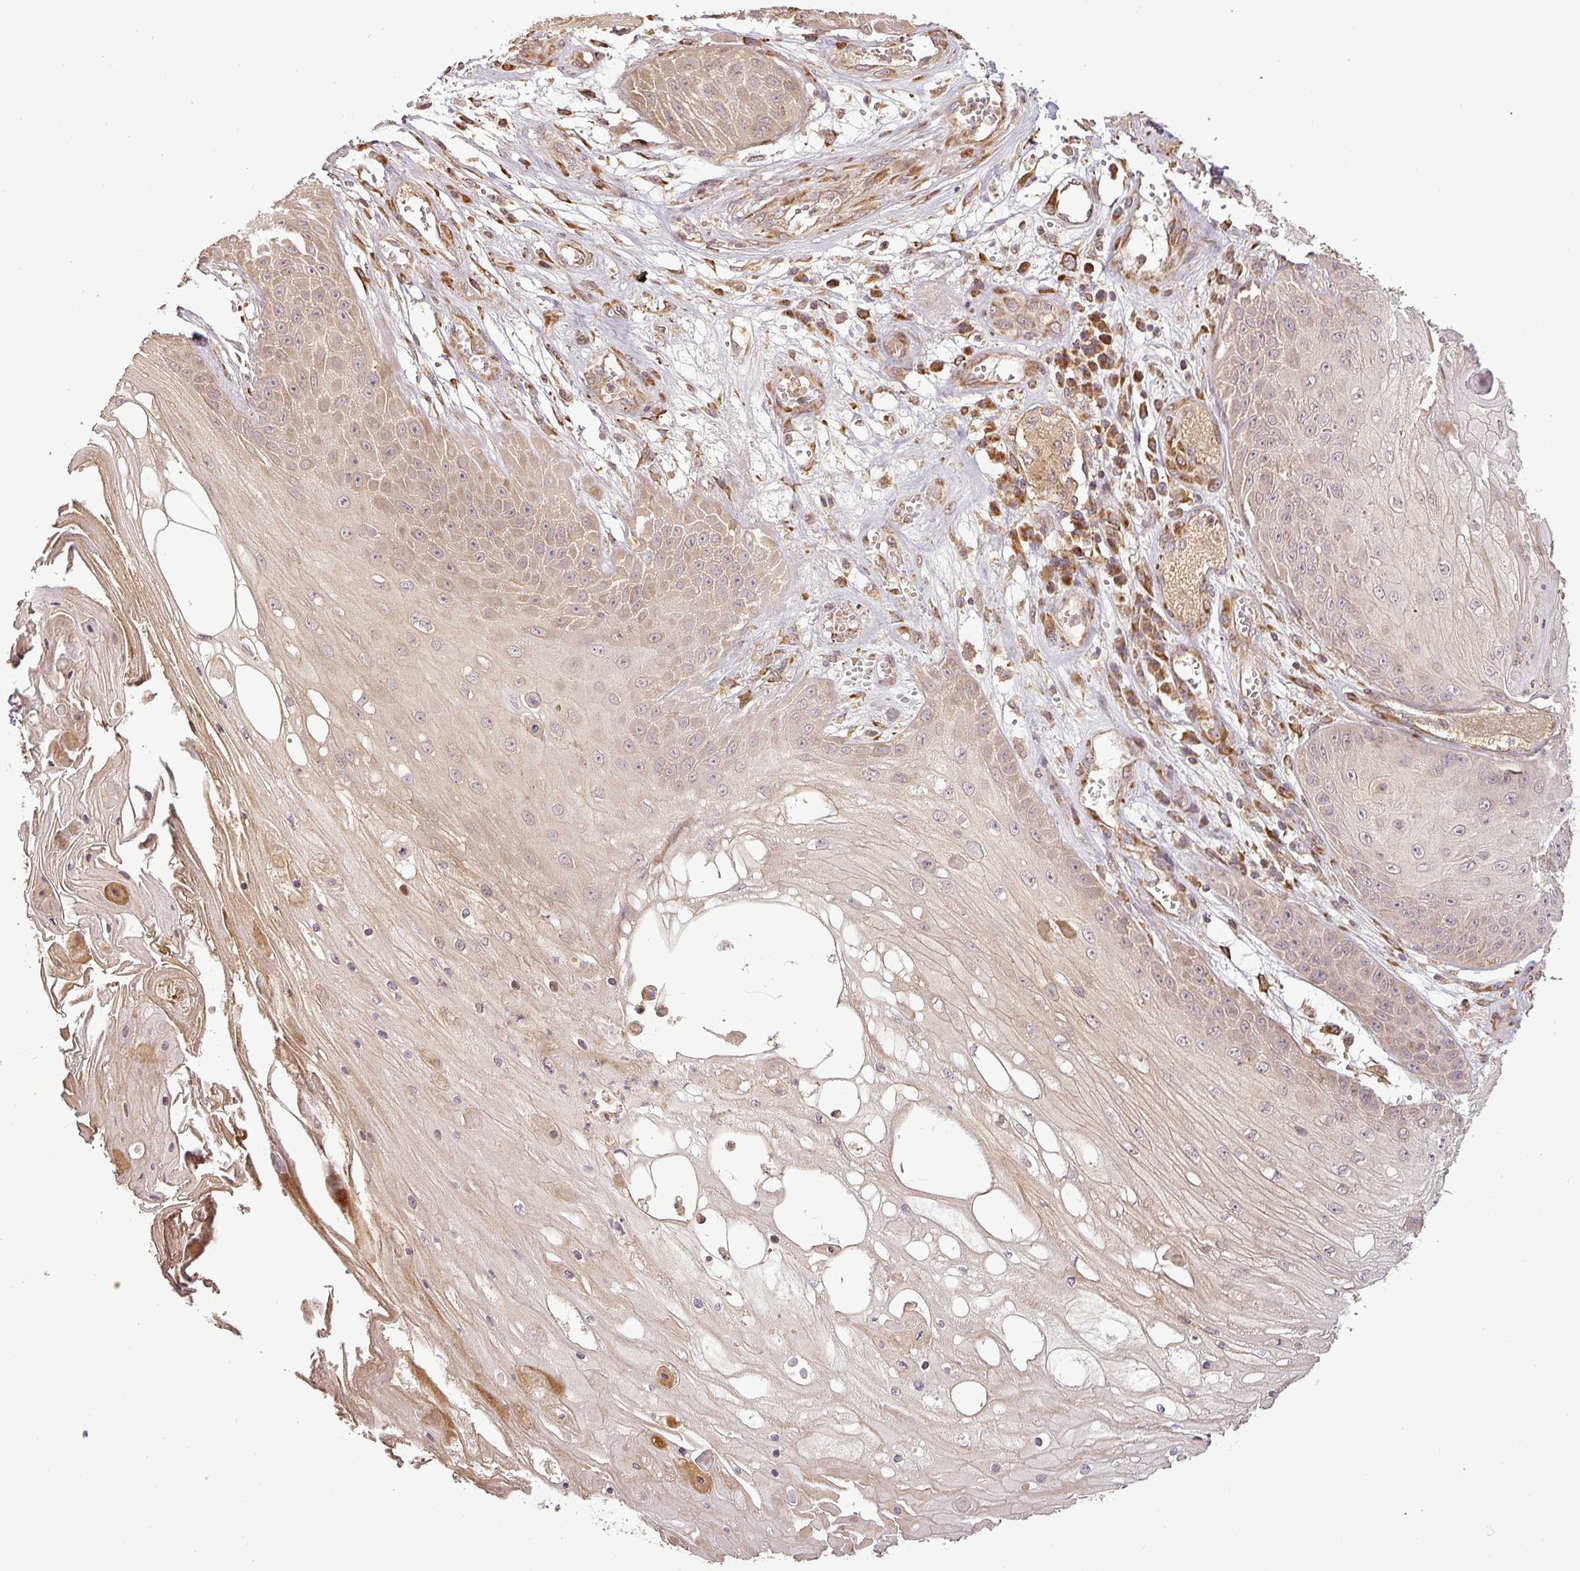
{"staining": {"intensity": "weak", "quantity": "25%-75%", "location": "cytoplasmic/membranous"}, "tissue": "skin cancer", "cell_type": "Tumor cells", "image_type": "cancer", "snomed": [{"axis": "morphology", "description": "Squamous cell carcinoma, NOS"}, {"axis": "topography", "description": "Skin"}], "caption": "A histopathology image showing weak cytoplasmic/membranous staining in approximately 25%-75% of tumor cells in squamous cell carcinoma (skin), as visualized by brown immunohistochemical staining.", "gene": "FAIM", "patient": {"sex": "male", "age": 70}}